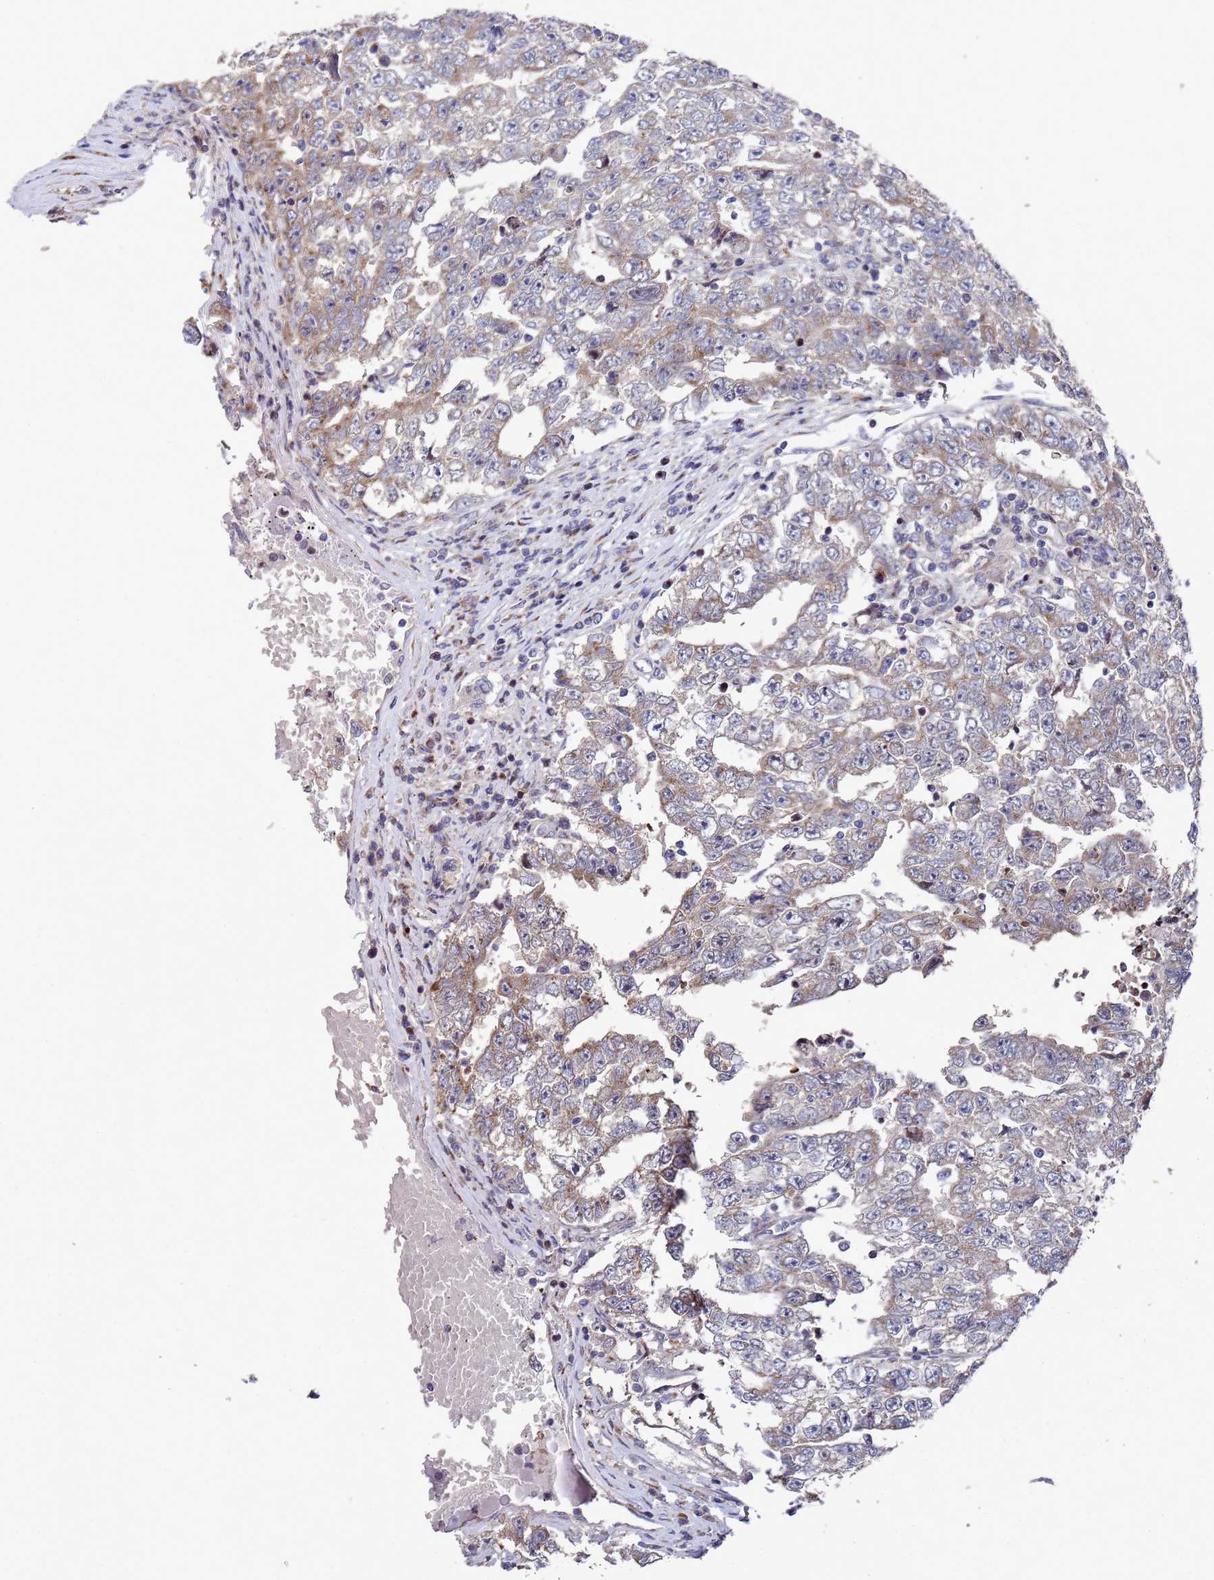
{"staining": {"intensity": "weak", "quantity": "25%-75%", "location": "cytoplasmic/membranous"}, "tissue": "testis cancer", "cell_type": "Tumor cells", "image_type": "cancer", "snomed": [{"axis": "morphology", "description": "Carcinoma, Embryonal, NOS"}, {"axis": "topography", "description": "Testis"}], "caption": "Testis cancer (embryonal carcinoma) was stained to show a protein in brown. There is low levels of weak cytoplasmic/membranous staining in approximately 25%-75% of tumor cells. (Stains: DAB (3,3'-diaminobenzidine) in brown, nuclei in blue, Microscopy: brightfield microscopy at high magnification).", "gene": "NSUN6", "patient": {"sex": "male", "age": 25}}